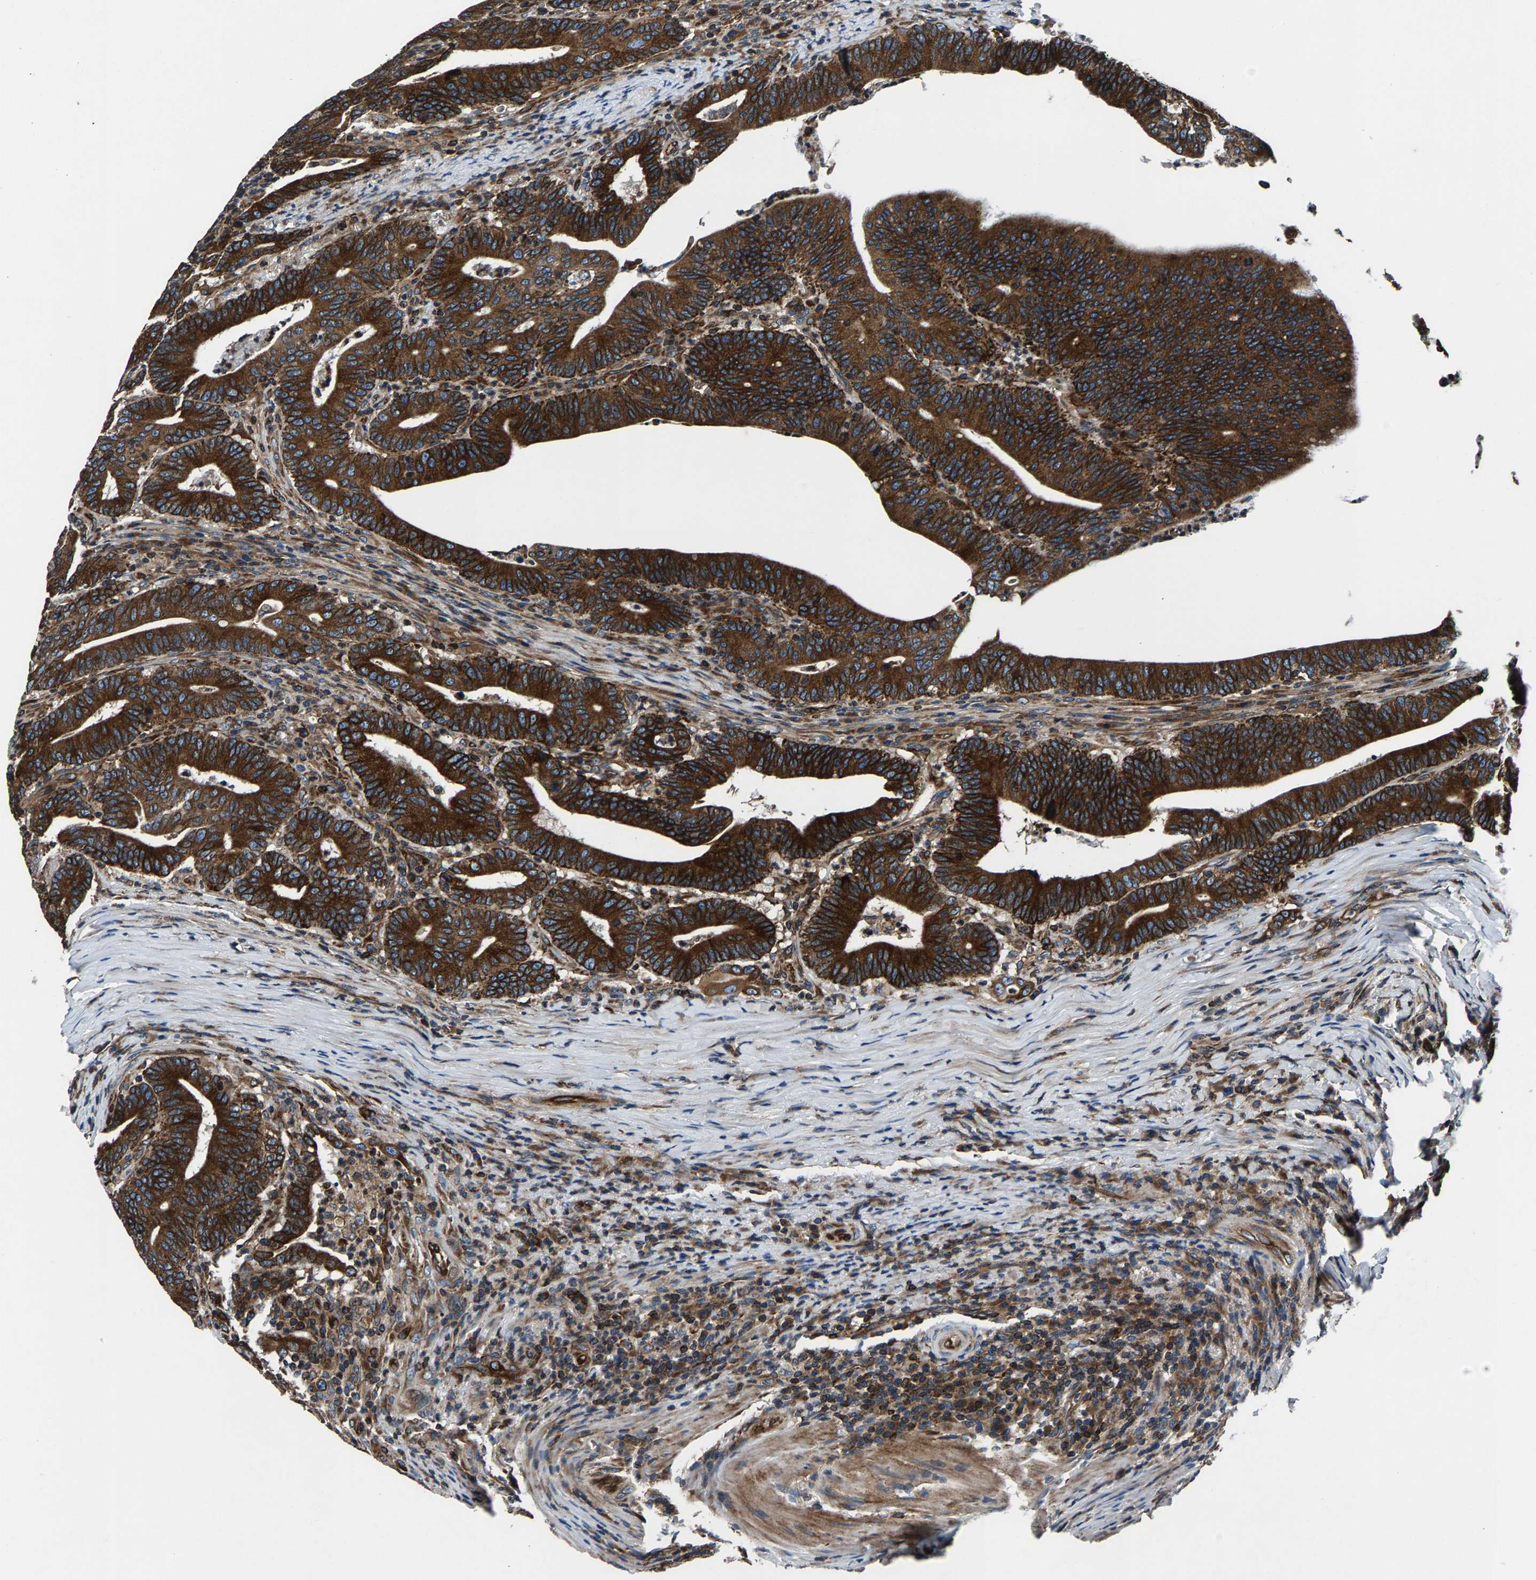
{"staining": {"intensity": "strong", "quantity": ">75%", "location": "cytoplasmic/membranous"}, "tissue": "colorectal cancer", "cell_type": "Tumor cells", "image_type": "cancer", "snomed": [{"axis": "morphology", "description": "Adenocarcinoma, NOS"}, {"axis": "topography", "description": "Colon"}], "caption": "Immunohistochemical staining of human colorectal cancer displays strong cytoplasmic/membranous protein staining in approximately >75% of tumor cells.", "gene": "LPCAT1", "patient": {"sex": "female", "age": 66}}